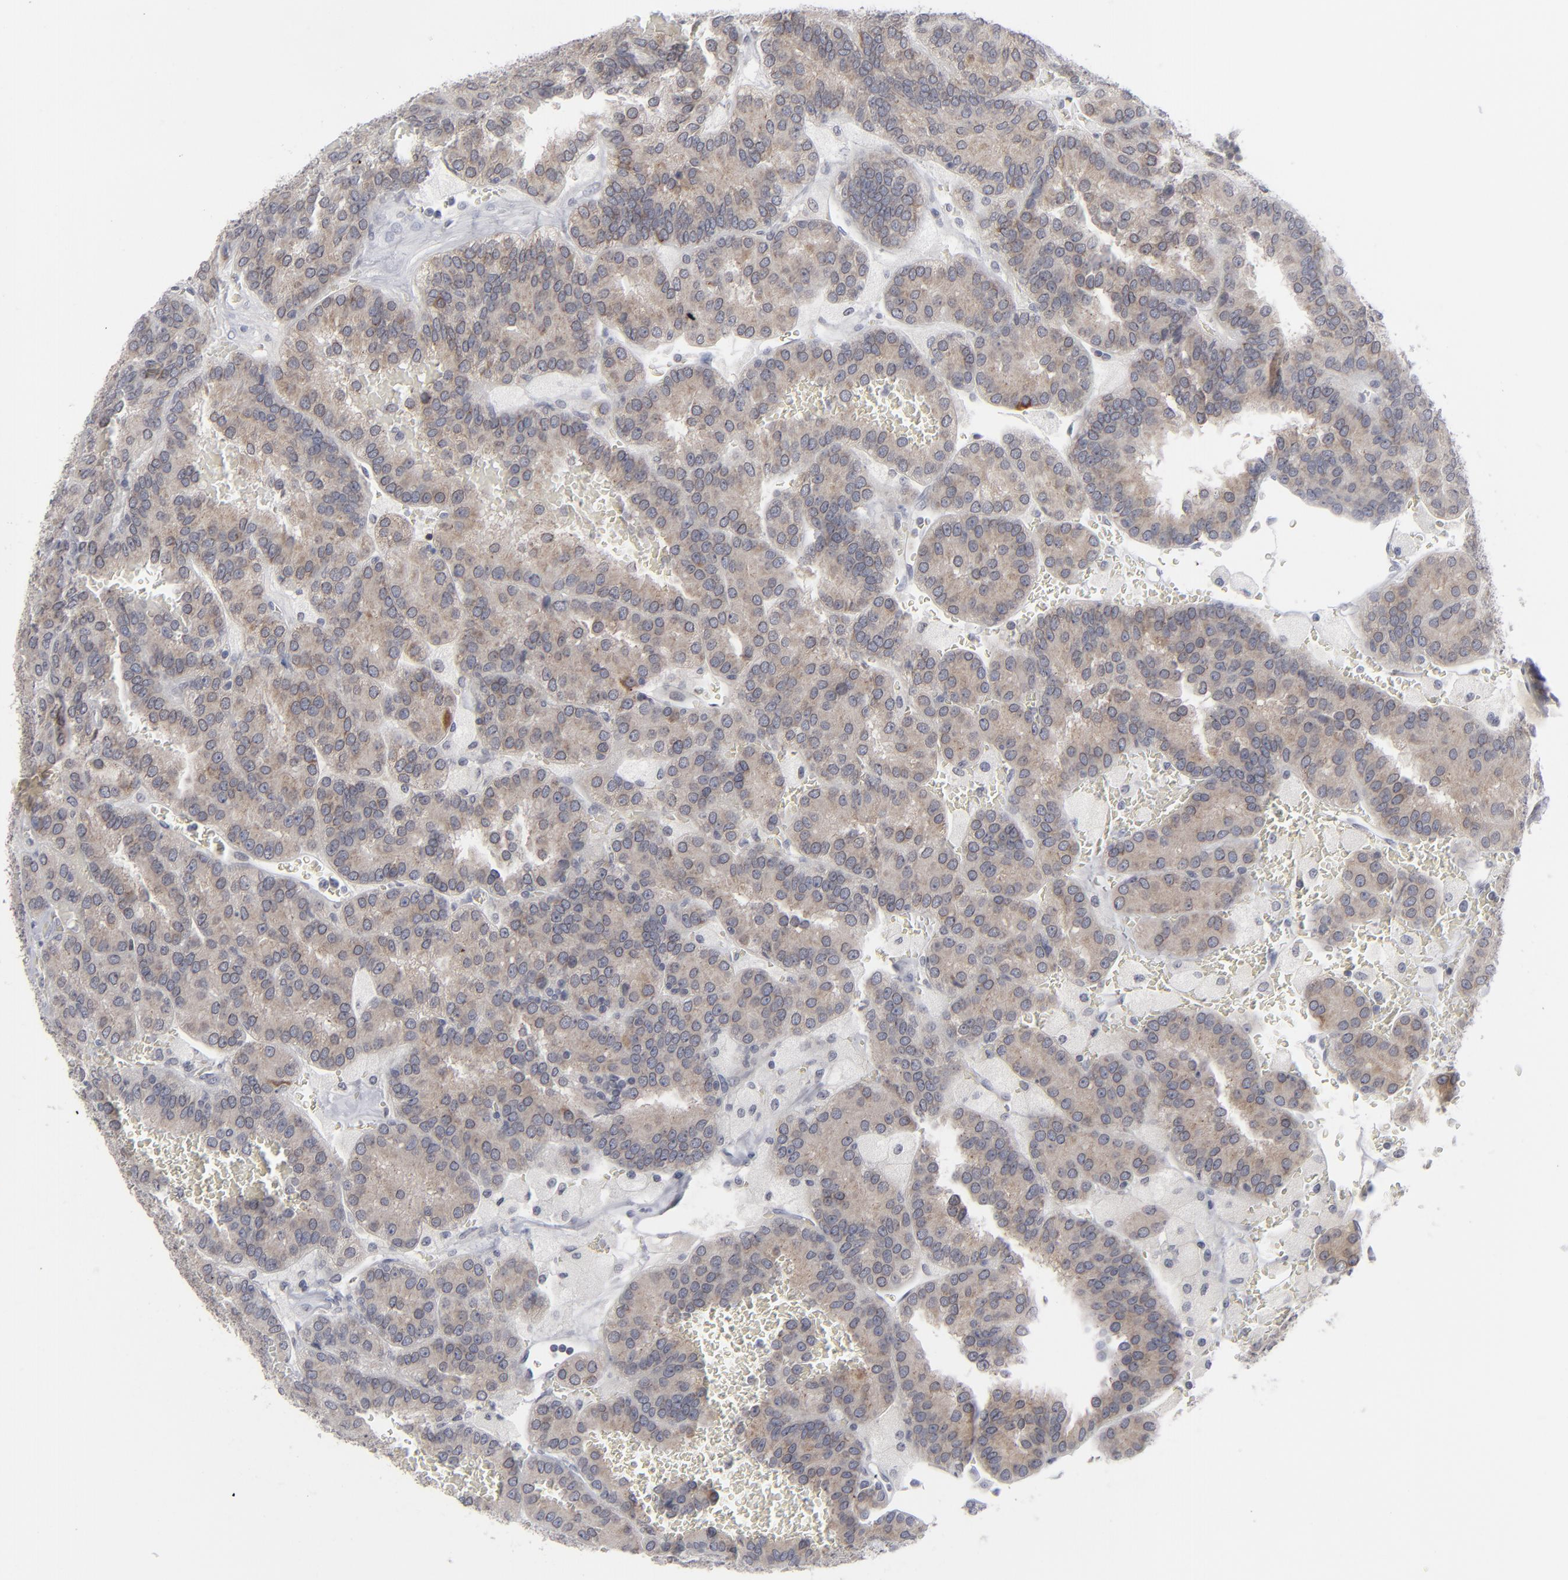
{"staining": {"intensity": "weak", "quantity": ">75%", "location": "cytoplasmic/membranous"}, "tissue": "renal cancer", "cell_type": "Tumor cells", "image_type": "cancer", "snomed": [{"axis": "morphology", "description": "Adenocarcinoma, NOS"}, {"axis": "topography", "description": "Kidney"}], "caption": "Brown immunohistochemical staining in renal cancer (adenocarcinoma) shows weak cytoplasmic/membranous expression in about >75% of tumor cells.", "gene": "NUP88", "patient": {"sex": "male", "age": 46}}